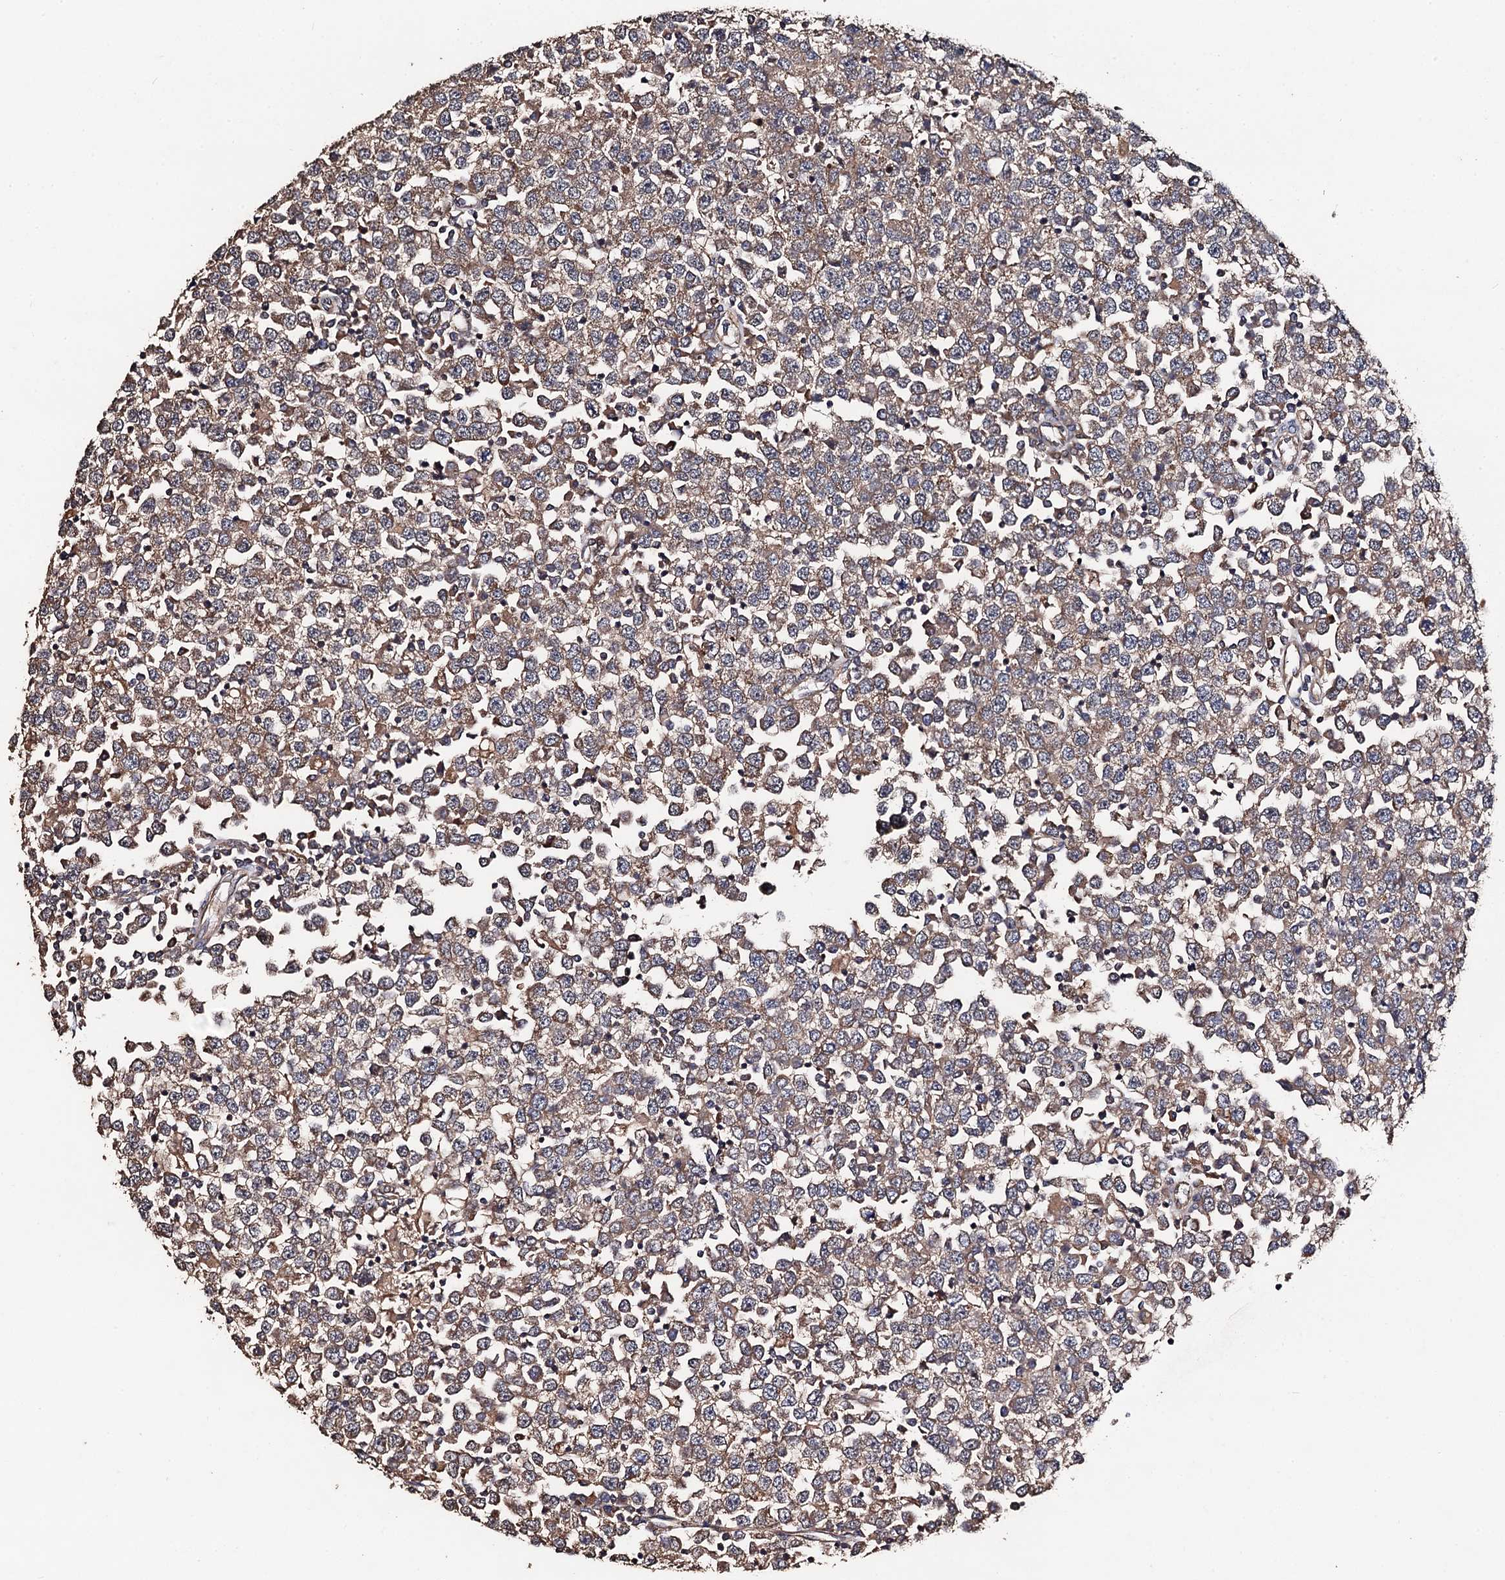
{"staining": {"intensity": "moderate", "quantity": ">75%", "location": "cytoplasmic/membranous"}, "tissue": "testis cancer", "cell_type": "Tumor cells", "image_type": "cancer", "snomed": [{"axis": "morphology", "description": "Seminoma, NOS"}, {"axis": "topography", "description": "Testis"}], "caption": "This micrograph demonstrates immunohistochemistry (IHC) staining of human testis cancer, with medium moderate cytoplasmic/membranous expression in about >75% of tumor cells.", "gene": "PPTC7", "patient": {"sex": "male", "age": 65}}